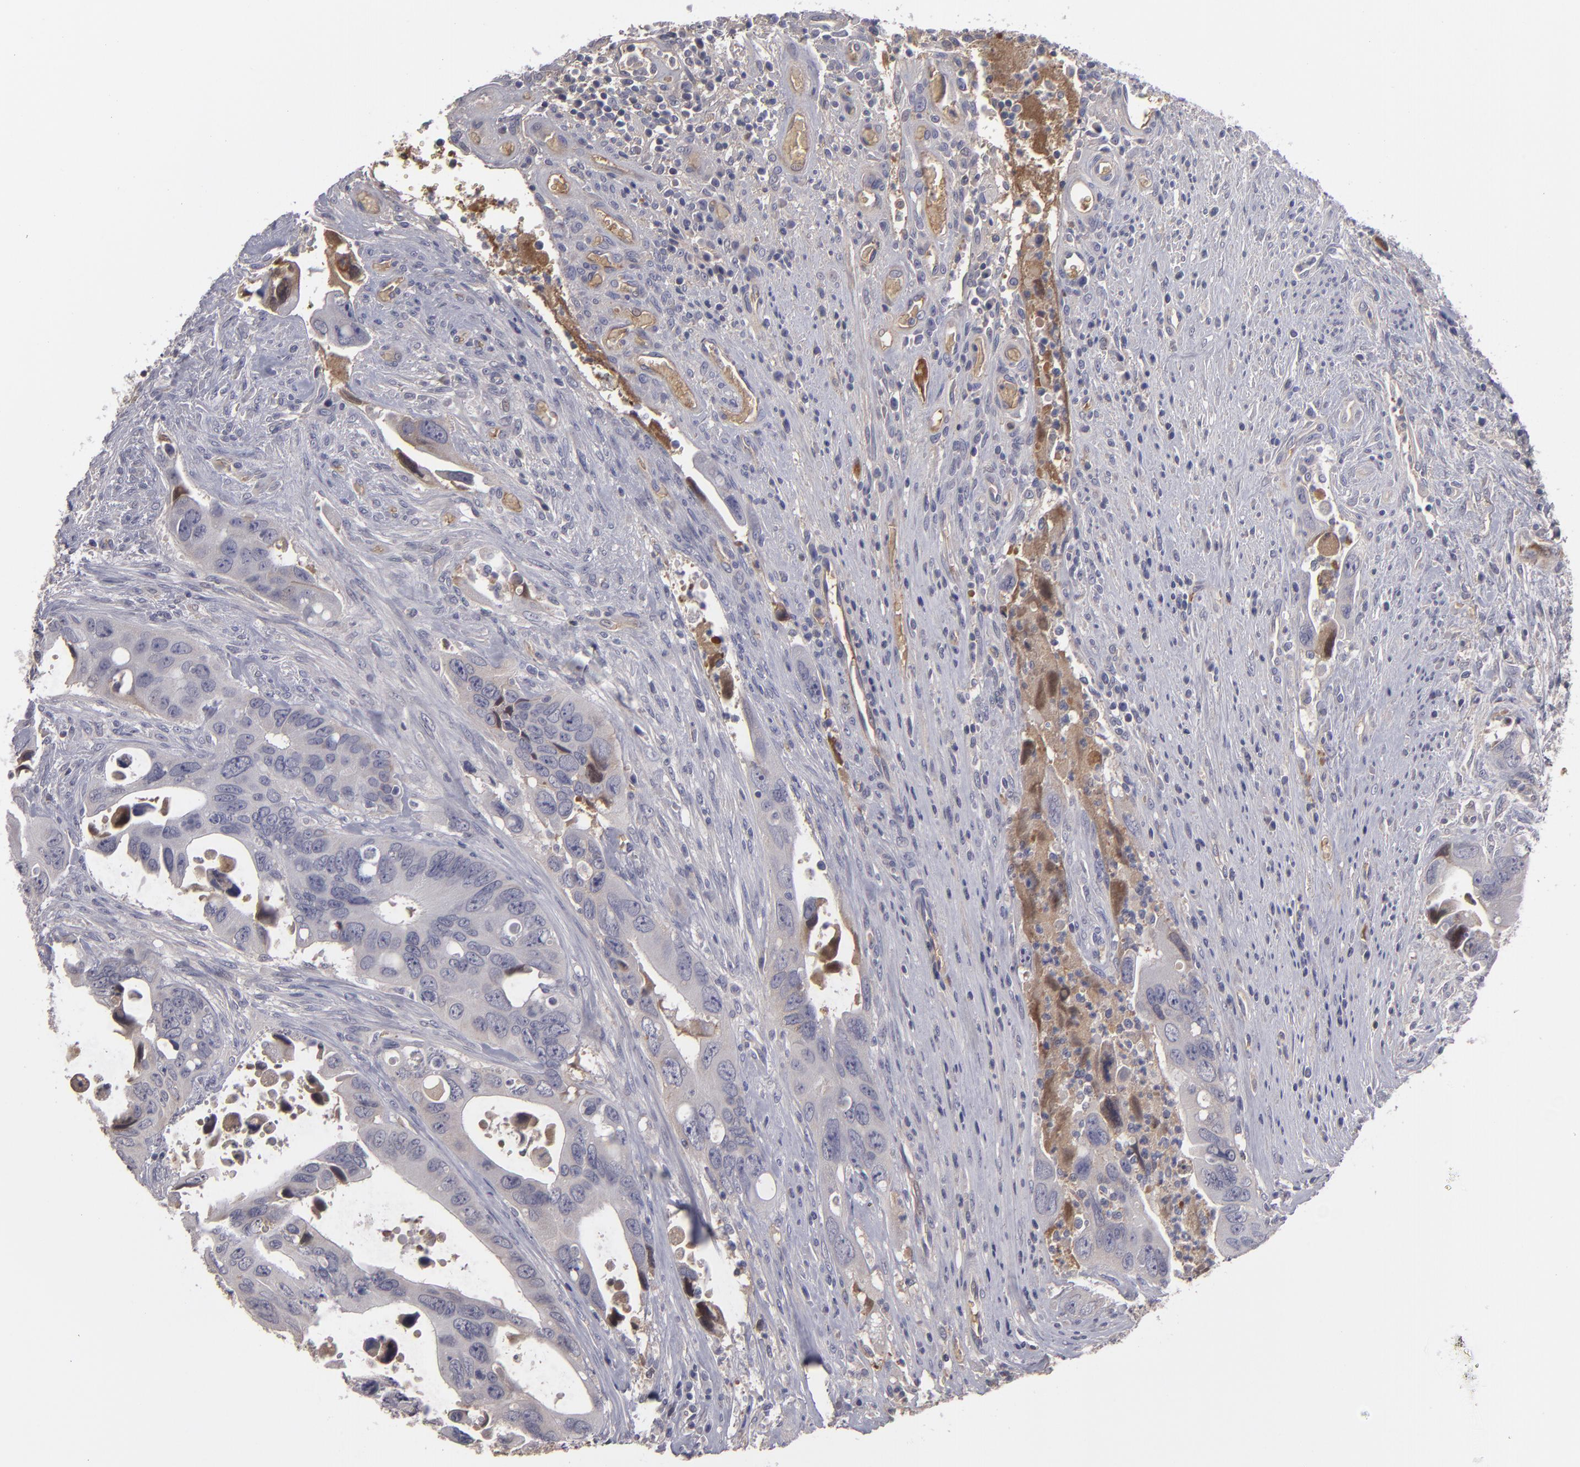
{"staining": {"intensity": "negative", "quantity": "none", "location": "none"}, "tissue": "colorectal cancer", "cell_type": "Tumor cells", "image_type": "cancer", "snomed": [{"axis": "morphology", "description": "Adenocarcinoma, NOS"}, {"axis": "topography", "description": "Rectum"}], "caption": "An immunohistochemistry image of colorectal cancer is shown. There is no staining in tumor cells of colorectal cancer.", "gene": "ITIH4", "patient": {"sex": "male", "age": 70}}